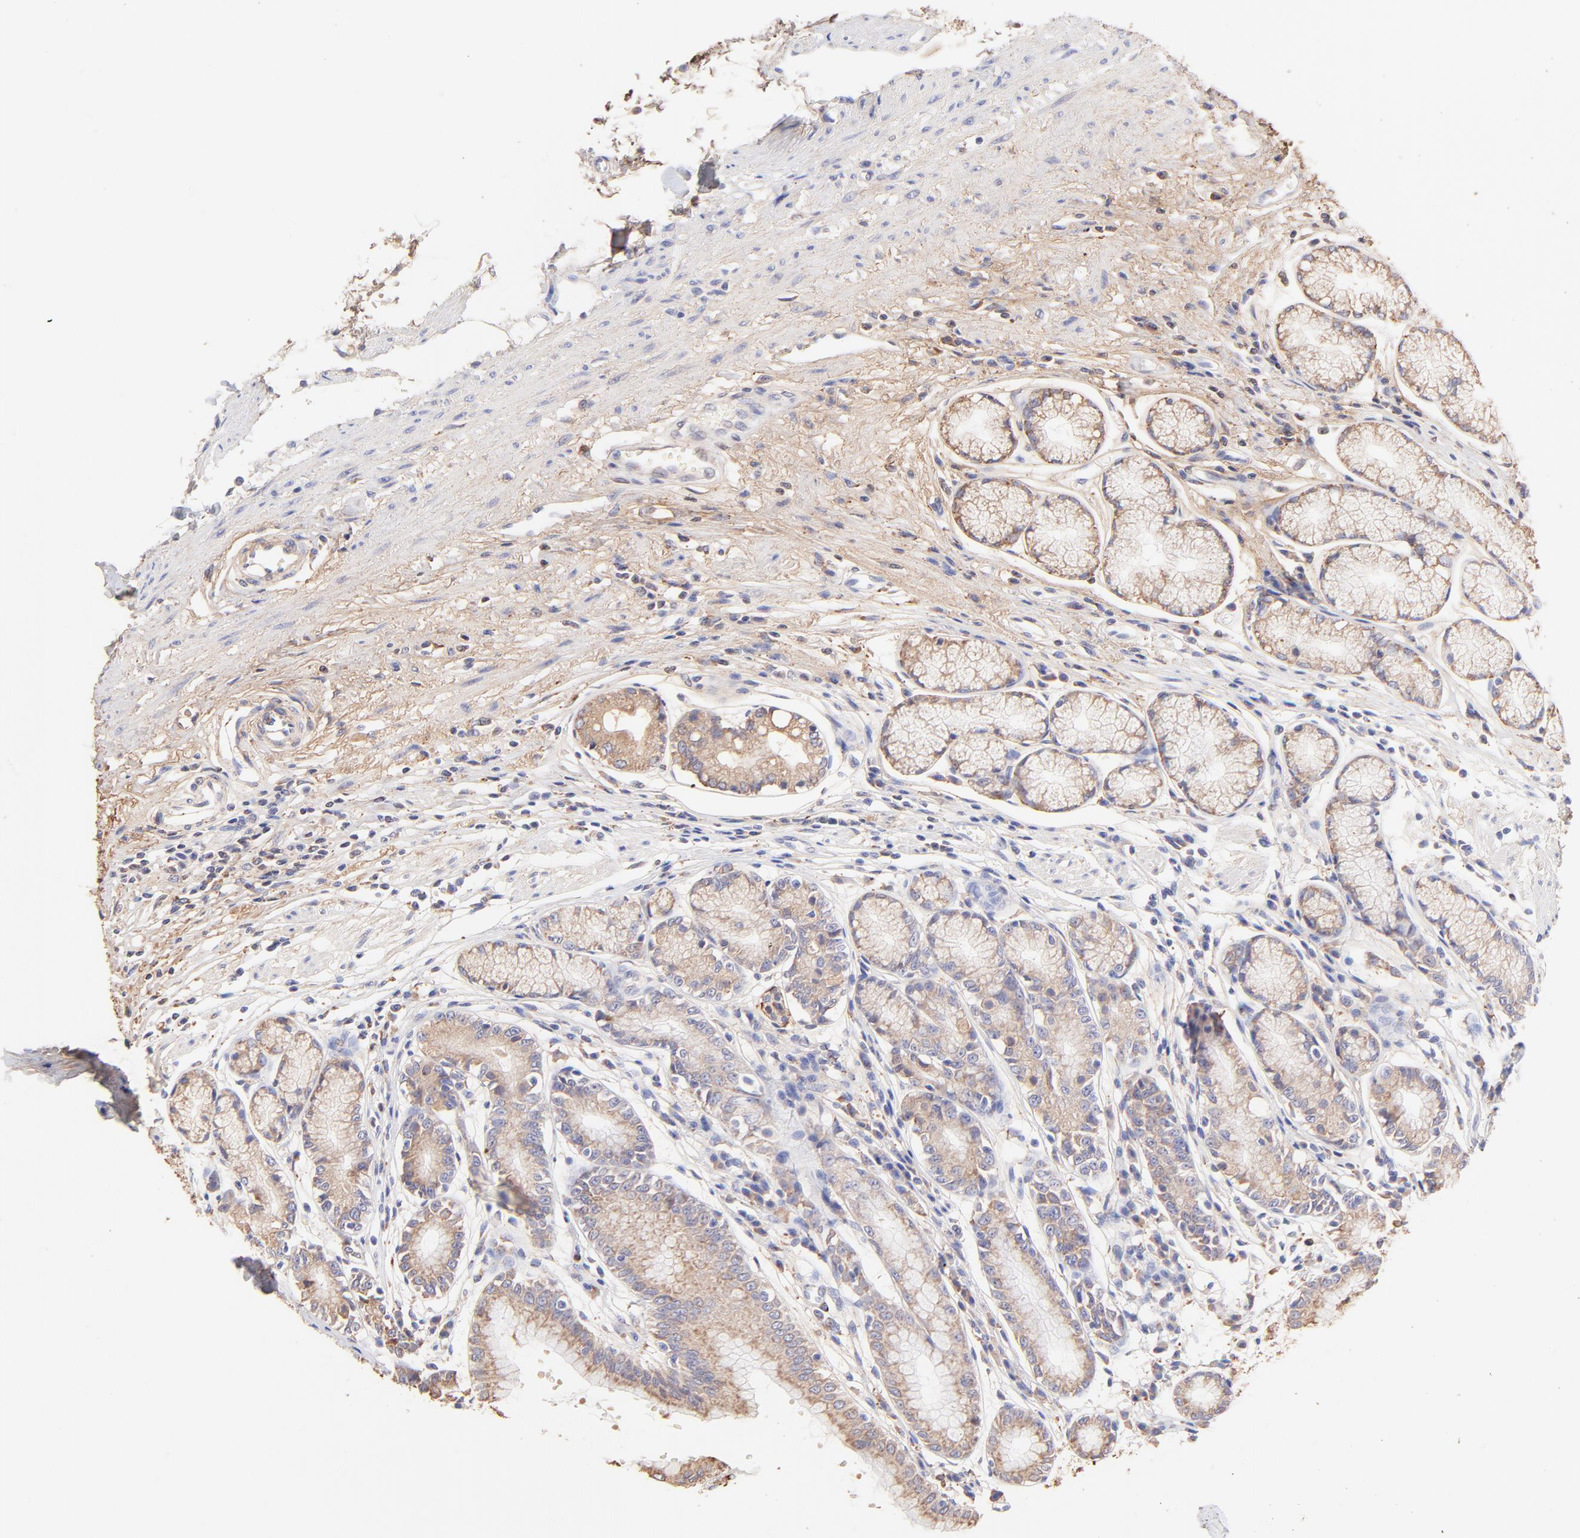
{"staining": {"intensity": "moderate", "quantity": ">75%", "location": "cytoplasmic/membranous"}, "tissue": "stomach", "cell_type": "Glandular cells", "image_type": "normal", "snomed": [{"axis": "morphology", "description": "Normal tissue, NOS"}, {"axis": "morphology", "description": "Inflammation, NOS"}, {"axis": "topography", "description": "Stomach, lower"}], "caption": "Protein expression analysis of unremarkable stomach shows moderate cytoplasmic/membranous positivity in approximately >75% of glandular cells. (DAB (3,3'-diaminobenzidine) IHC, brown staining for protein, blue staining for nuclei).", "gene": "BGN", "patient": {"sex": "male", "age": 59}}